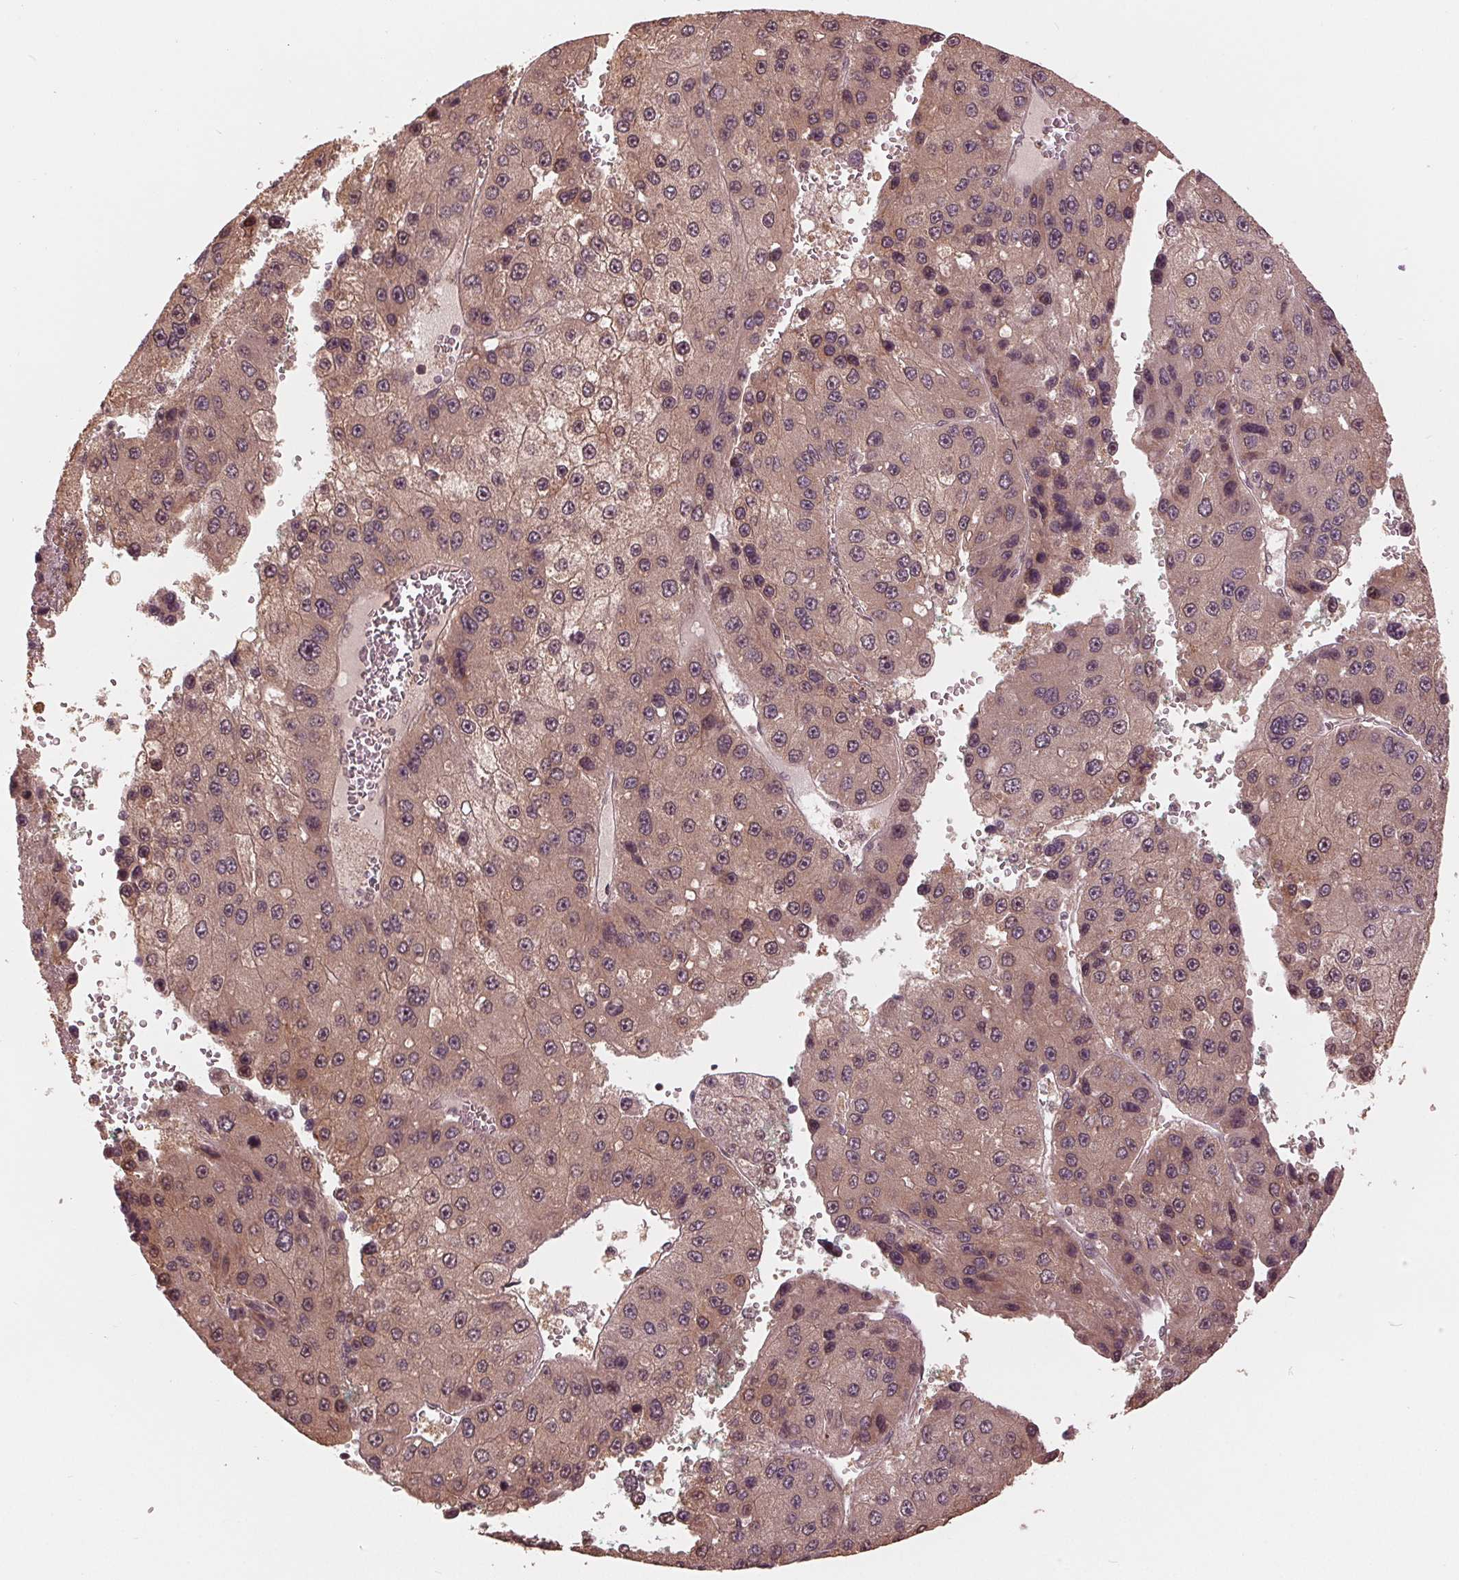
{"staining": {"intensity": "weak", "quantity": ">75%", "location": "cytoplasmic/membranous,nuclear"}, "tissue": "liver cancer", "cell_type": "Tumor cells", "image_type": "cancer", "snomed": [{"axis": "morphology", "description": "Carcinoma, Hepatocellular, NOS"}, {"axis": "topography", "description": "Liver"}], "caption": "This is a histology image of IHC staining of liver cancer (hepatocellular carcinoma), which shows weak positivity in the cytoplasmic/membranous and nuclear of tumor cells.", "gene": "ZNF471", "patient": {"sex": "female", "age": 73}}